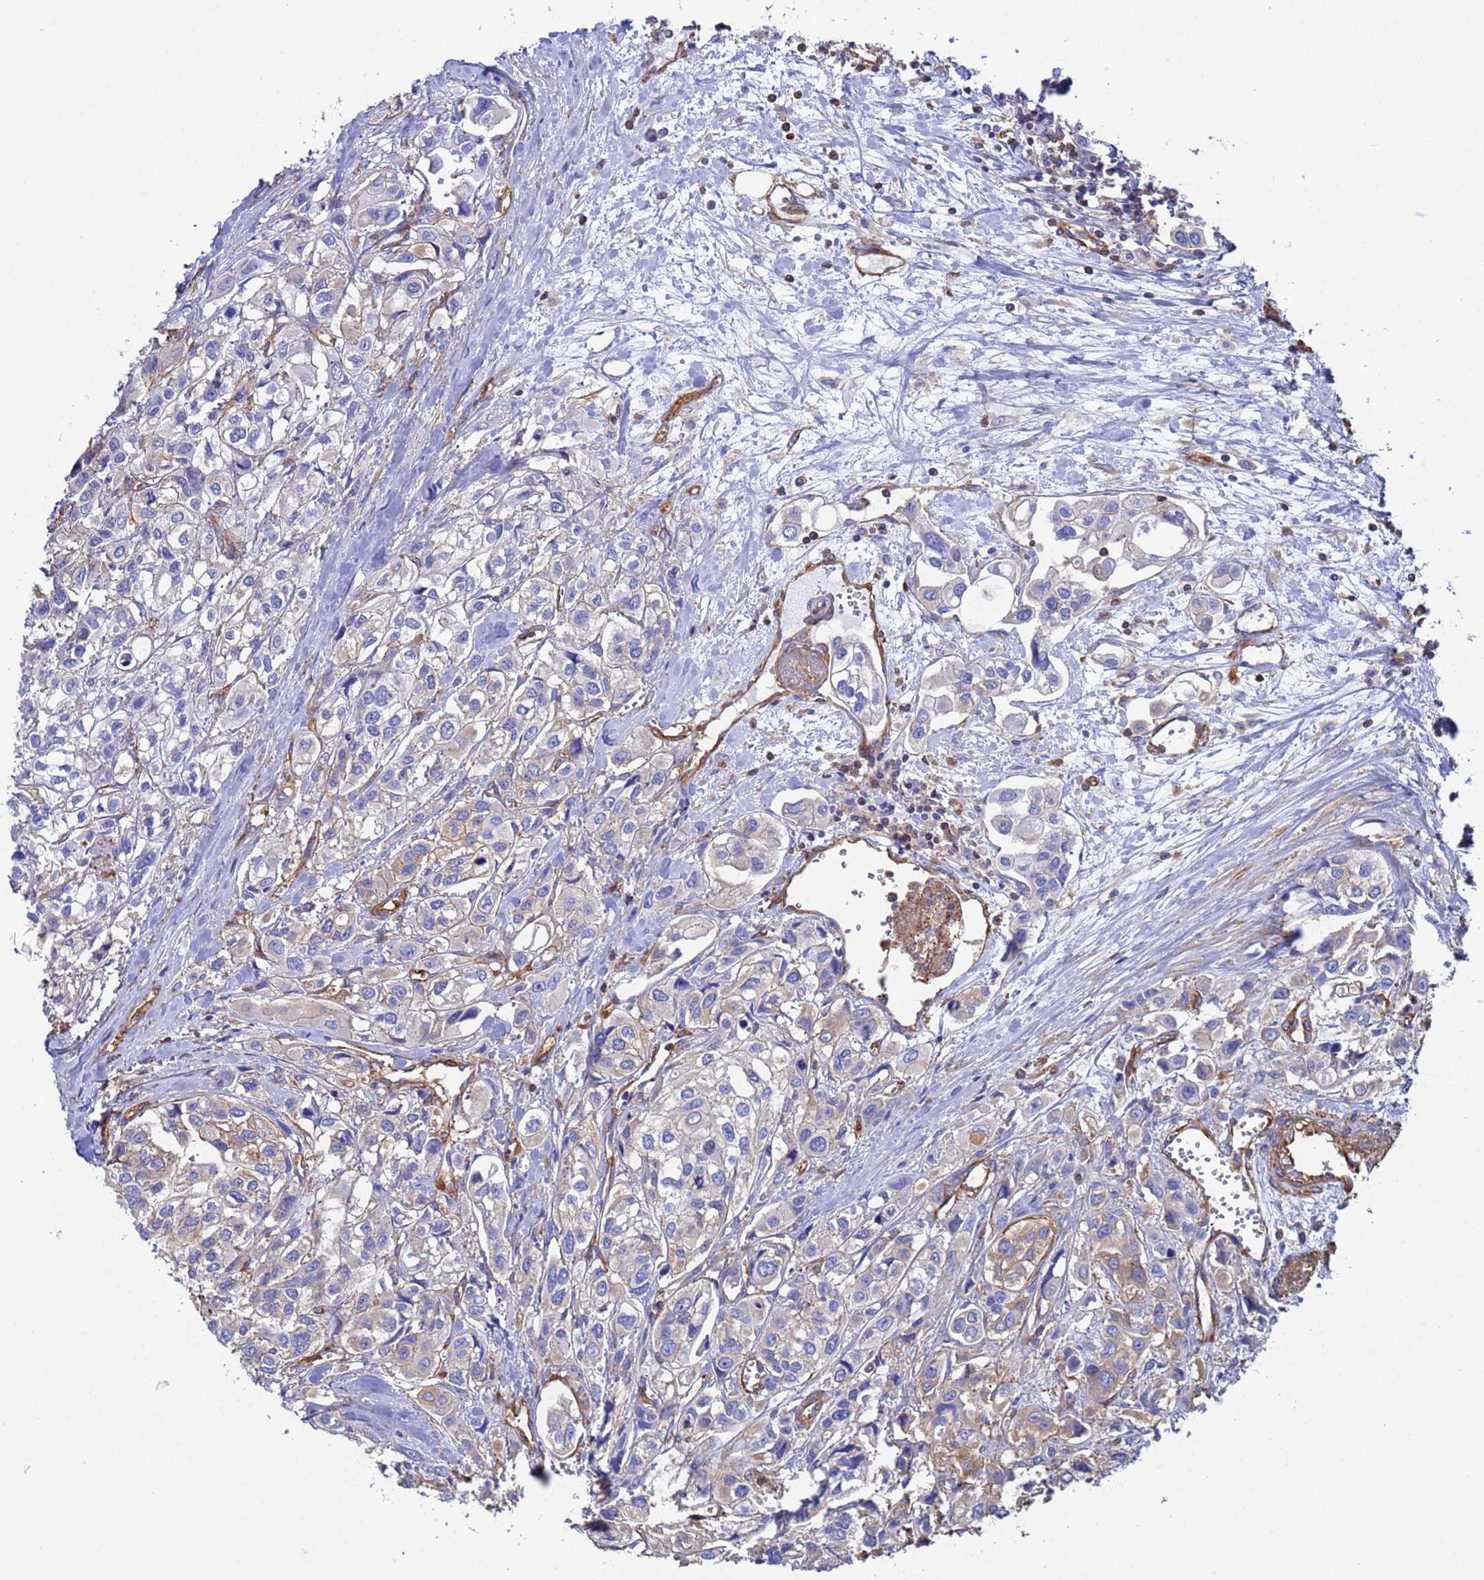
{"staining": {"intensity": "weak", "quantity": "25%-75%", "location": "cytoplasmic/membranous"}, "tissue": "urothelial cancer", "cell_type": "Tumor cells", "image_type": "cancer", "snomed": [{"axis": "morphology", "description": "Urothelial carcinoma, High grade"}, {"axis": "topography", "description": "Urinary bladder"}], "caption": "An IHC micrograph of neoplastic tissue is shown. Protein staining in brown labels weak cytoplasmic/membranous positivity in urothelial cancer within tumor cells.", "gene": "MYL12A", "patient": {"sex": "male", "age": 67}}